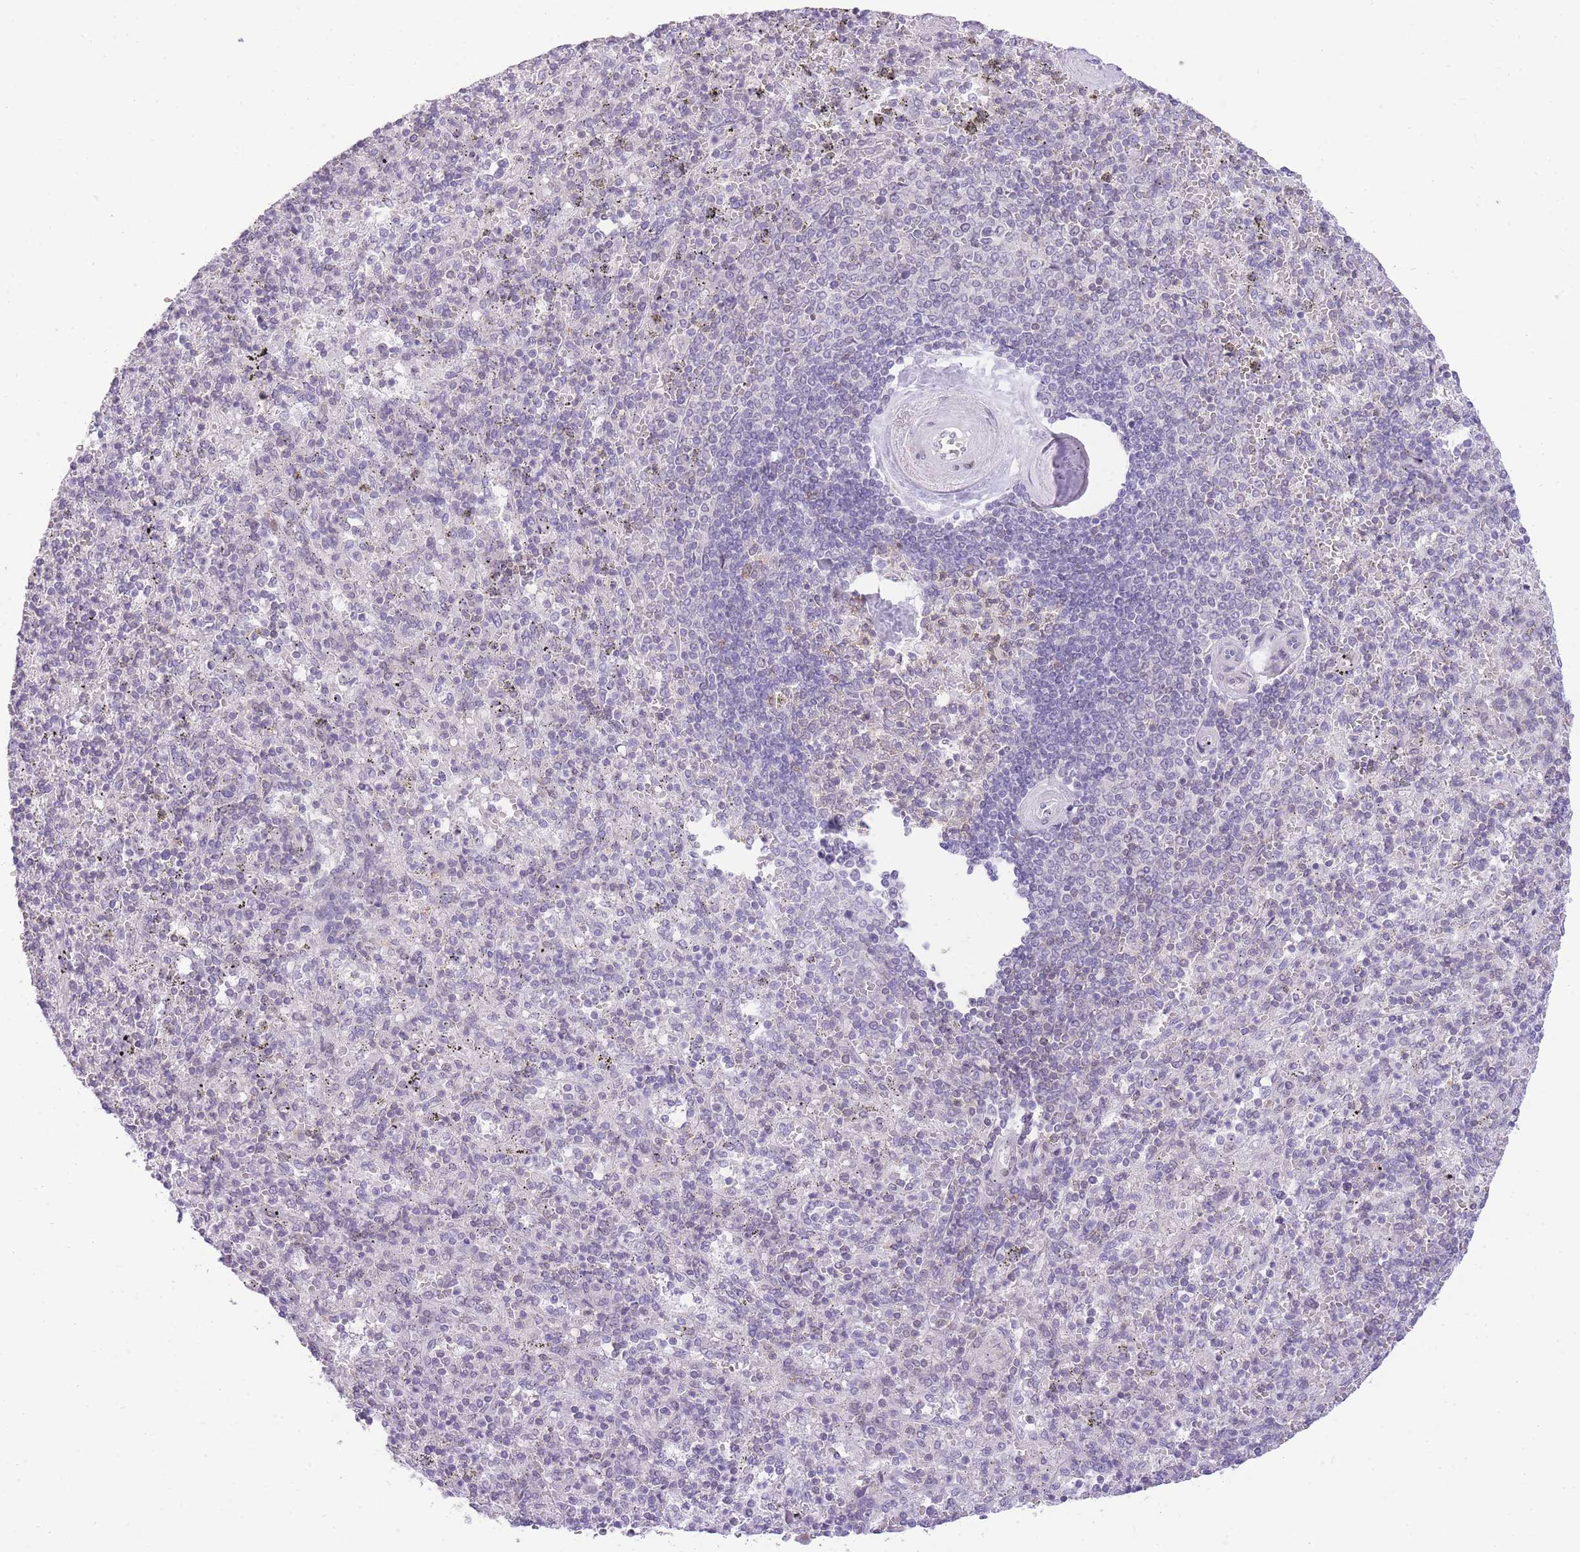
{"staining": {"intensity": "weak", "quantity": "25%-75%", "location": "nuclear"}, "tissue": "spleen", "cell_type": "Cells in red pulp", "image_type": "normal", "snomed": [{"axis": "morphology", "description": "Normal tissue, NOS"}, {"axis": "morphology", "description": "Degeneration, NOS"}, {"axis": "topography", "description": "Spleen"}], "caption": "Weak nuclear staining for a protein is appreciated in about 25%-75% of cells in red pulp of unremarkable spleen using immunohistochemistry (IHC).", "gene": "STK39", "patient": {"sex": "male", "age": 56}}